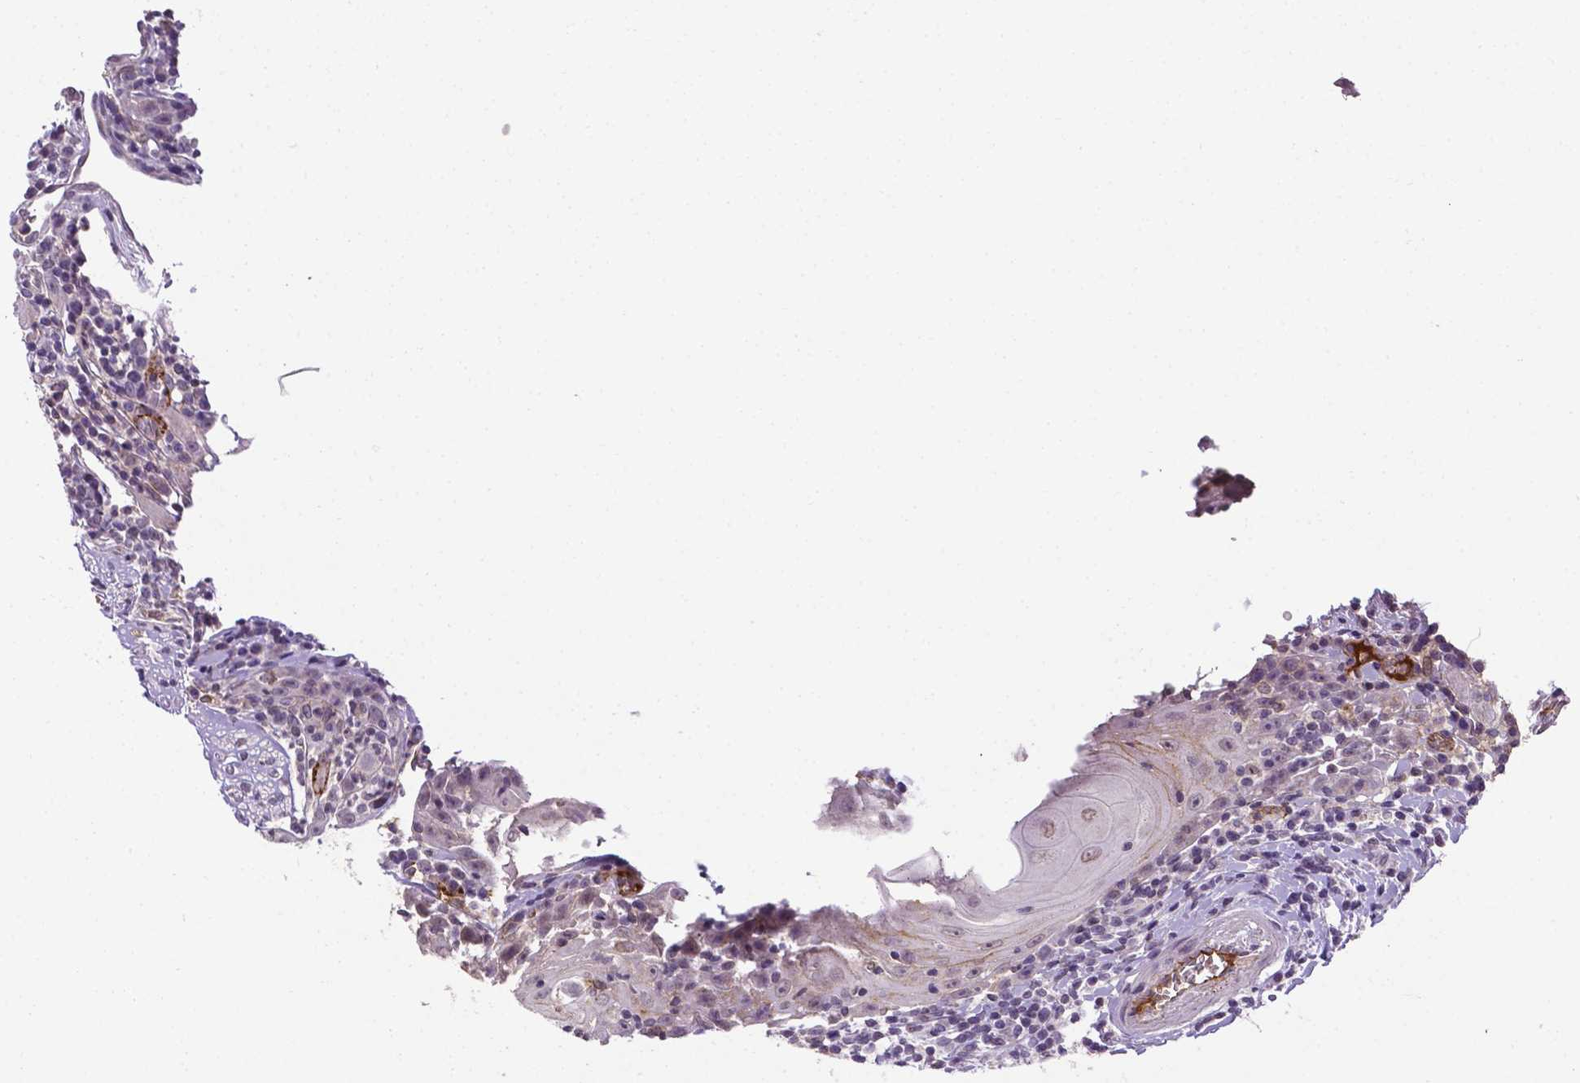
{"staining": {"intensity": "negative", "quantity": "none", "location": "none"}, "tissue": "head and neck cancer", "cell_type": "Tumor cells", "image_type": "cancer", "snomed": [{"axis": "morphology", "description": "Squamous cell carcinoma, NOS"}, {"axis": "topography", "description": "Head-Neck"}], "caption": "Immunohistochemistry micrograph of neoplastic tissue: human head and neck cancer (squamous cell carcinoma) stained with DAB (3,3'-diaminobenzidine) exhibits no significant protein expression in tumor cells.", "gene": "APOE", "patient": {"sex": "male", "age": 52}}